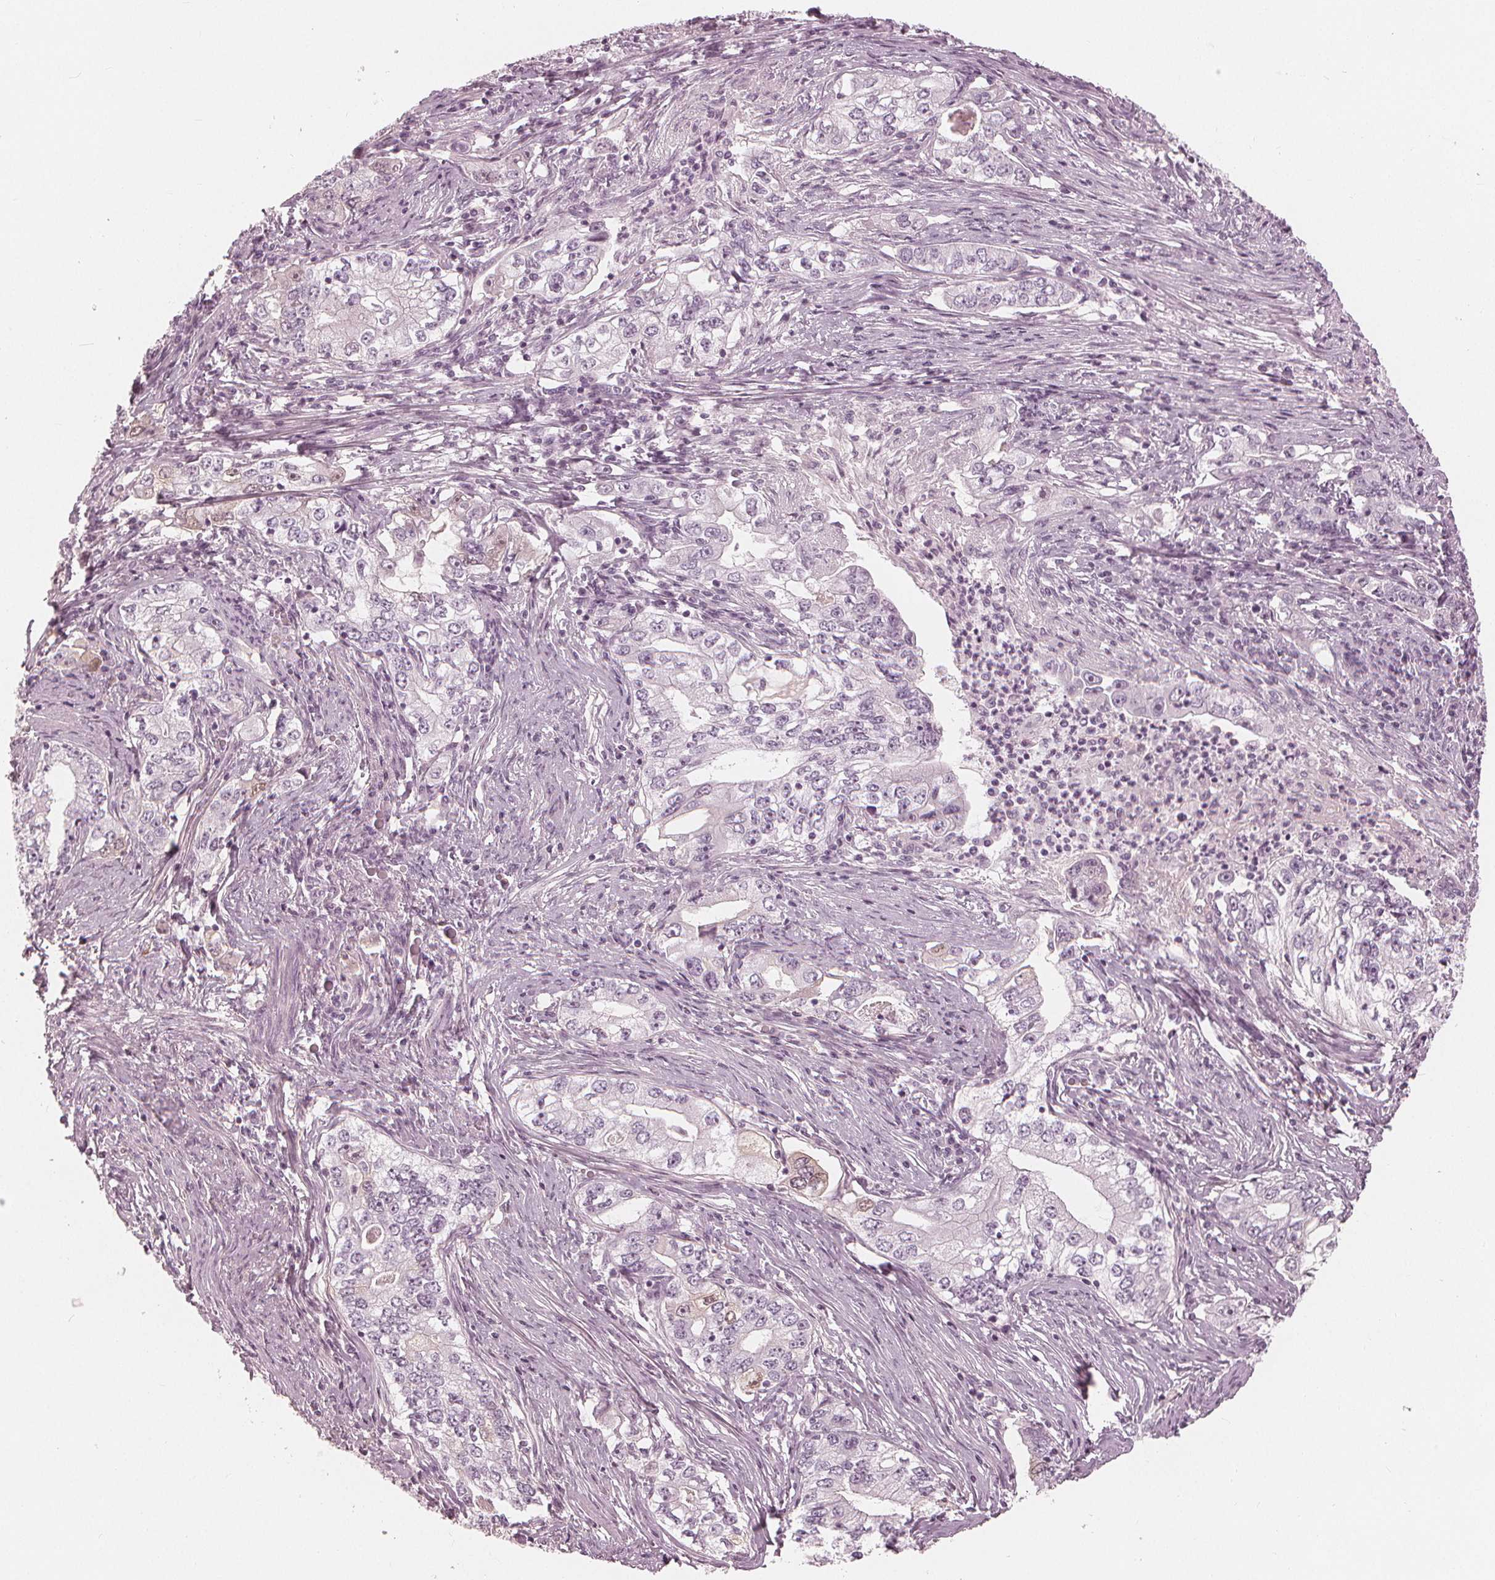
{"staining": {"intensity": "negative", "quantity": "none", "location": "none"}, "tissue": "stomach cancer", "cell_type": "Tumor cells", "image_type": "cancer", "snomed": [{"axis": "morphology", "description": "Adenocarcinoma, NOS"}, {"axis": "topography", "description": "Stomach, lower"}], "caption": "This is an IHC image of adenocarcinoma (stomach). There is no positivity in tumor cells.", "gene": "PAEP", "patient": {"sex": "female", "age": 72}}